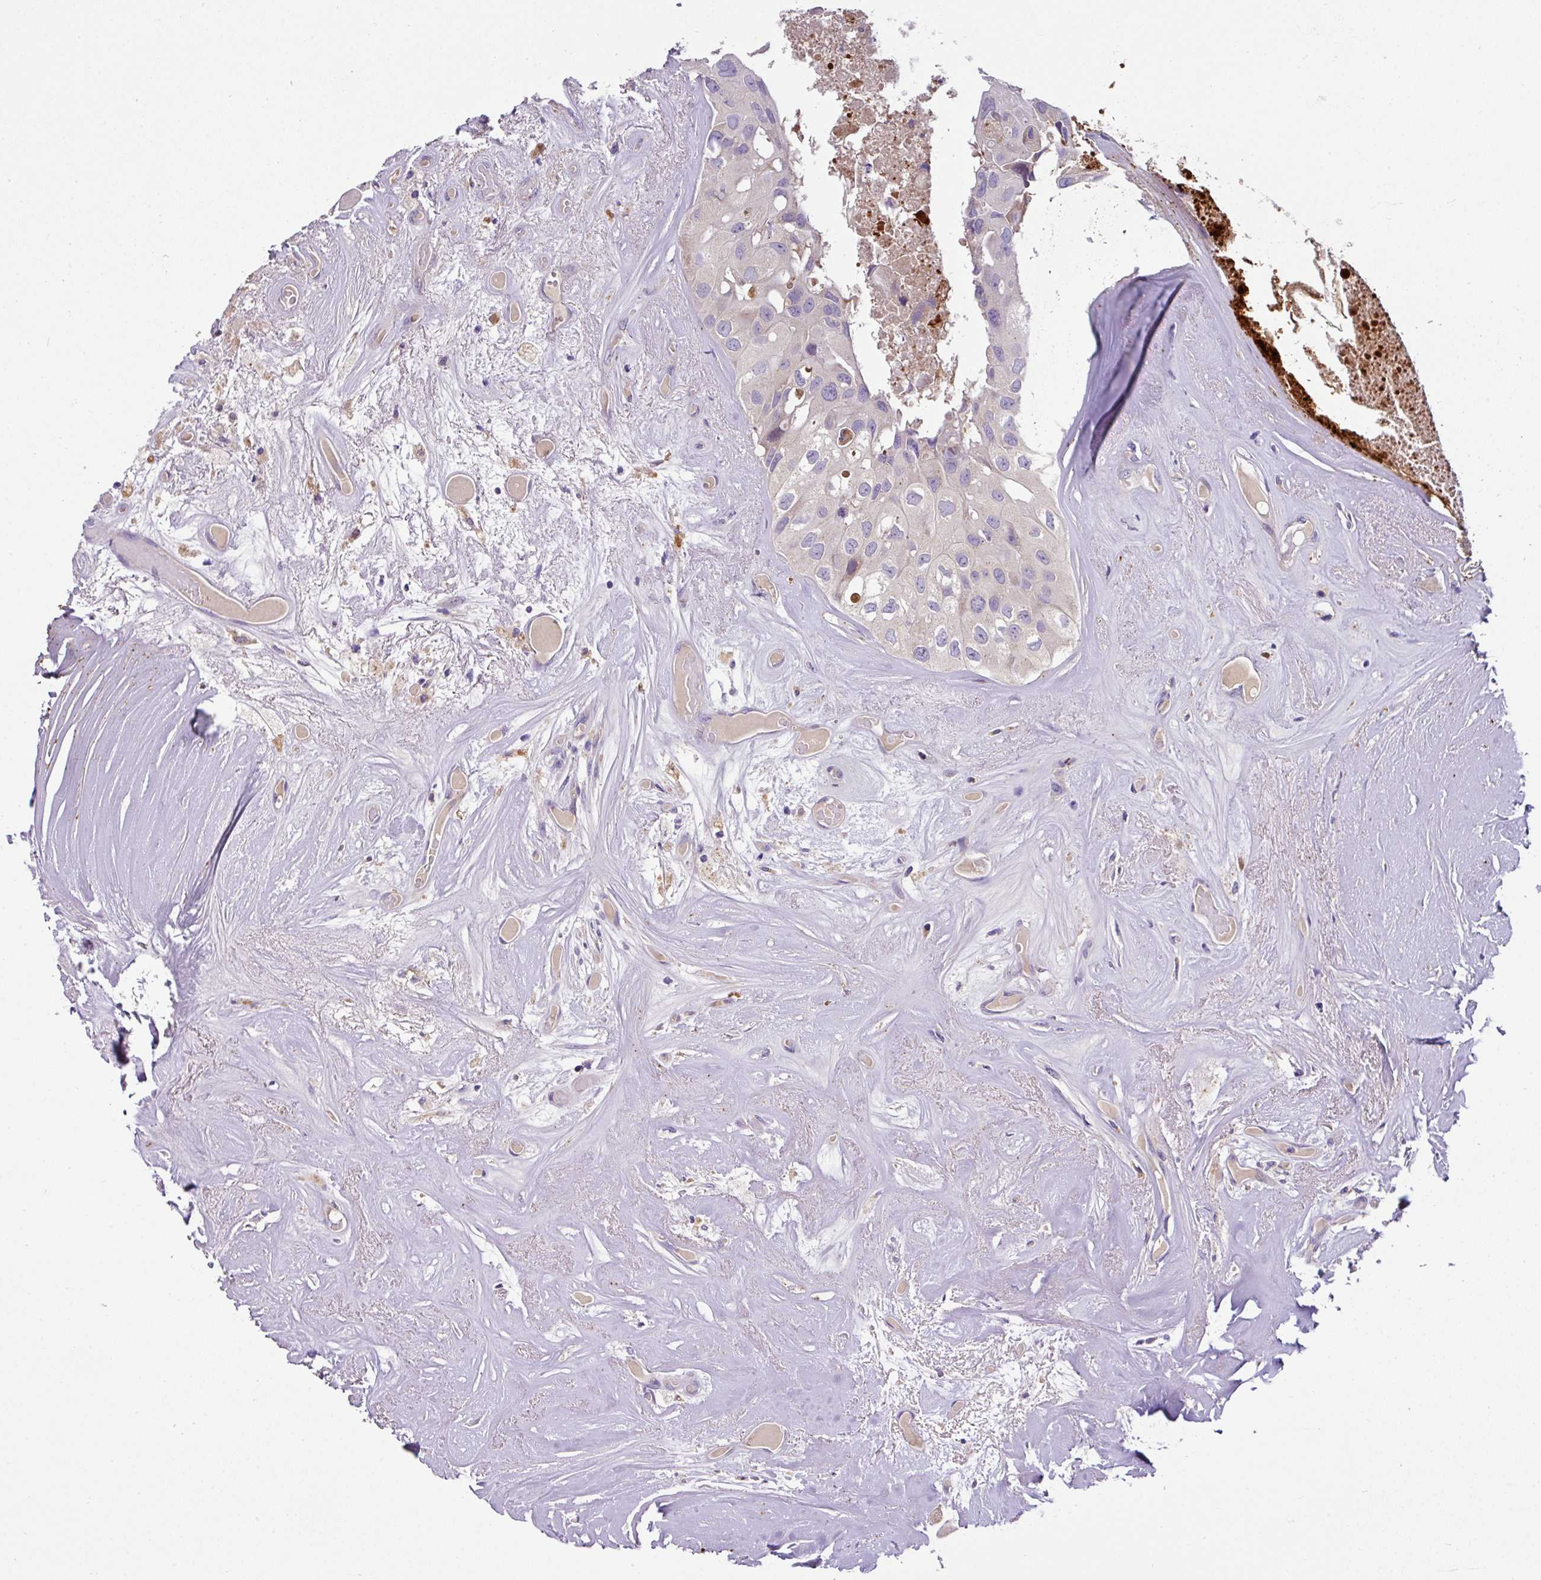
{"staining": {"intensity": "negative", "quantity": "none", "location": "none"}, "tissue": "head and neck cancer", "cell_type": "Tumor cells", "image_type": "cancer", "snomed": [{"axis": "morphology", "description": "Adenocarcinoma, NOS"}, {"axis": "morphology", "description": "Adenocarcinoma, metastatic, NOS"}, {"axis": "topography", "description": "Head-Neck"}], "caption": "This is a histopathology image of immunohistochemistry (IHC) staining of head and neck cancer, which shows no staining in tumor cells.", "gene": "ANXA2R", "patient": {"sex": "male", "age": 75}}